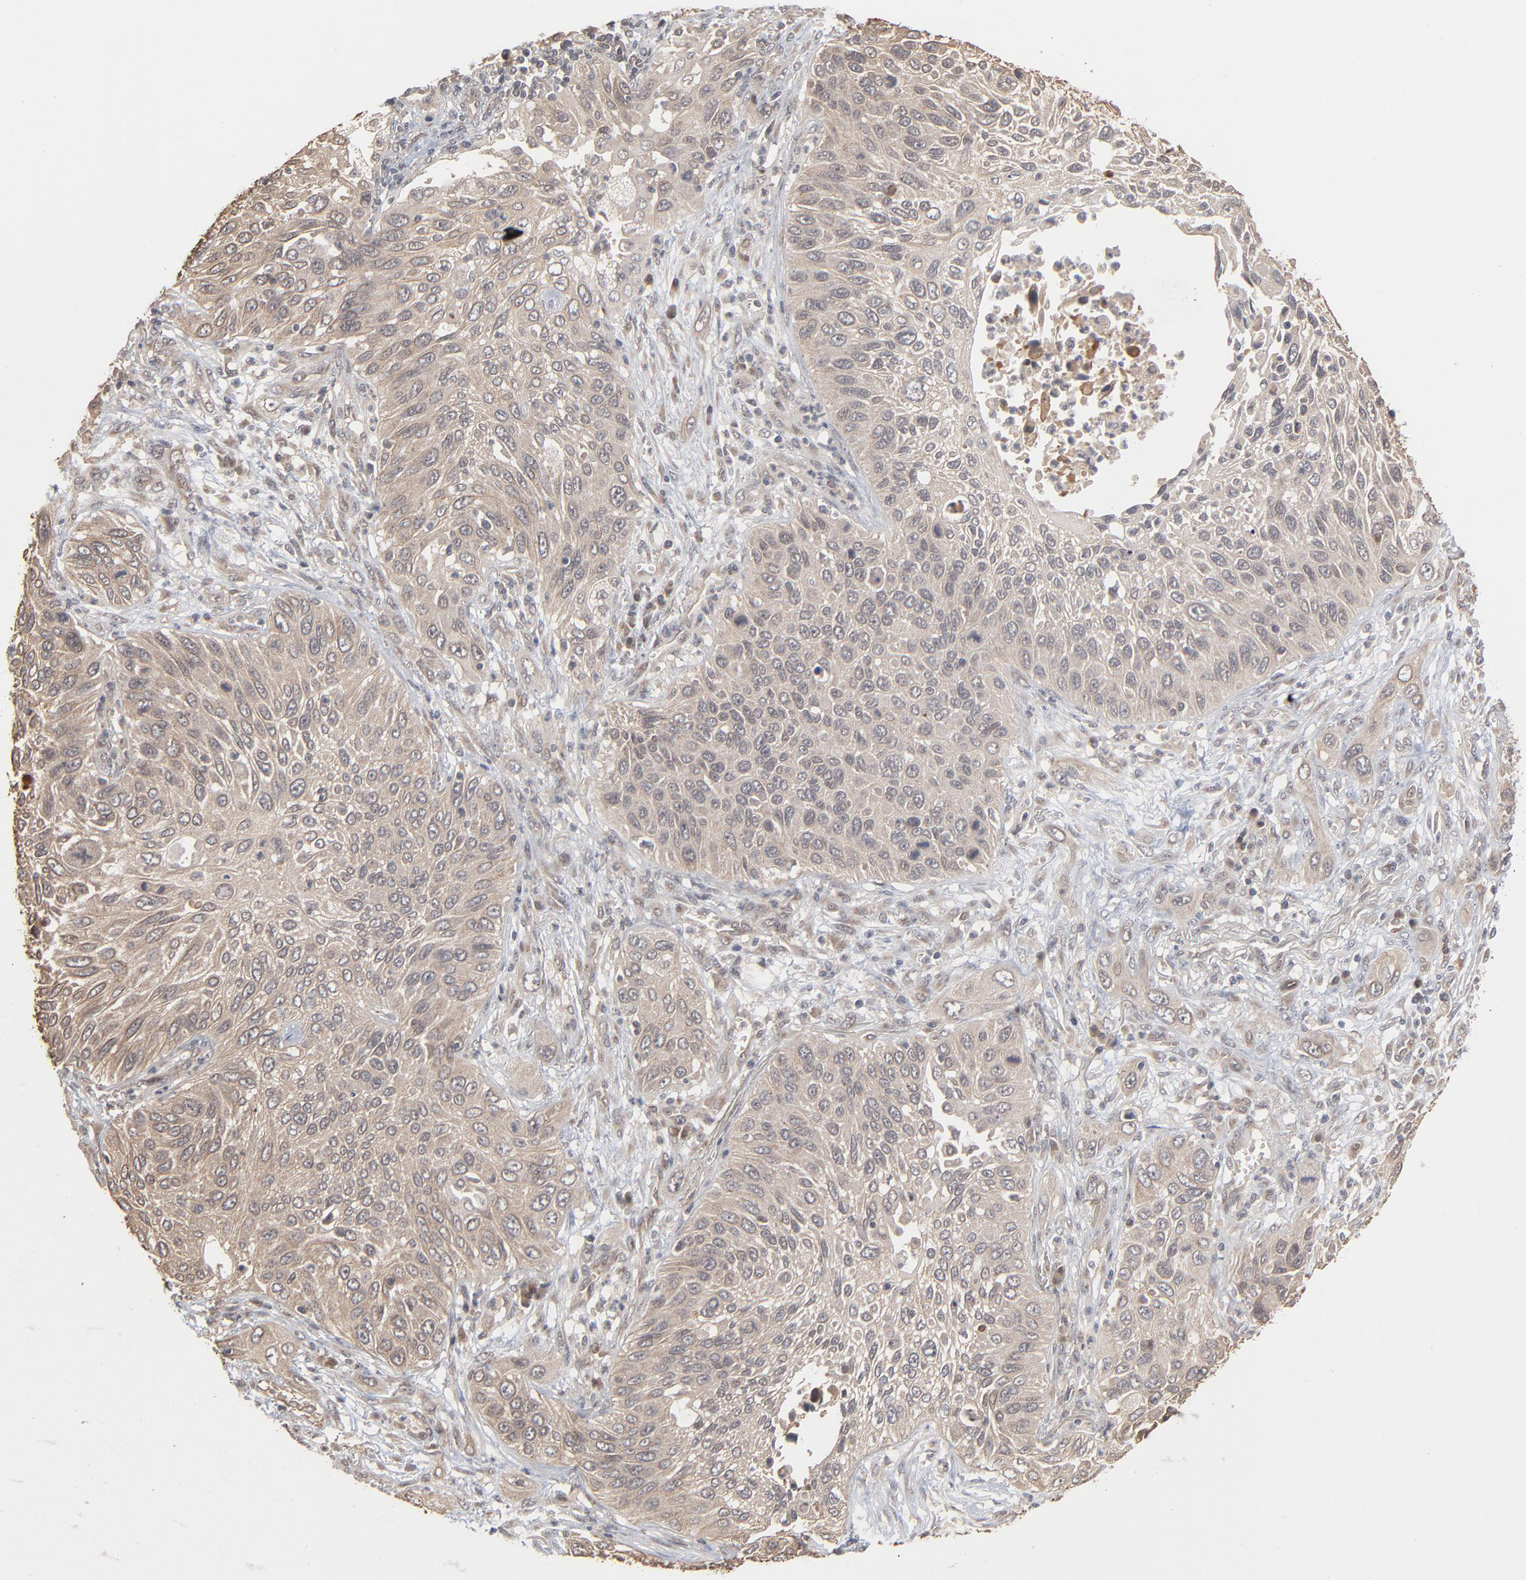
{"staining": {"intensity": "weak", "quantity": ">75%", "location": "cytoplasmic/membranous"}, "tissue": "lung cancer", "cell_type": "Tumor cells", "image_type": "cancer", "snomed": [{"axis": "morphology", "description": "Squamous cell carcinoma, NOS"}, {"axis": "topography", "description": "Lung"}], "caption": "Protein analysis of squamous cell carcinoma (lung) tissue displays weak cytoplasmic/membranous expression in approximately >75% of tumor cells.", "gene": "SCFD1", "patient": {"sex": "female", "age": 76}}